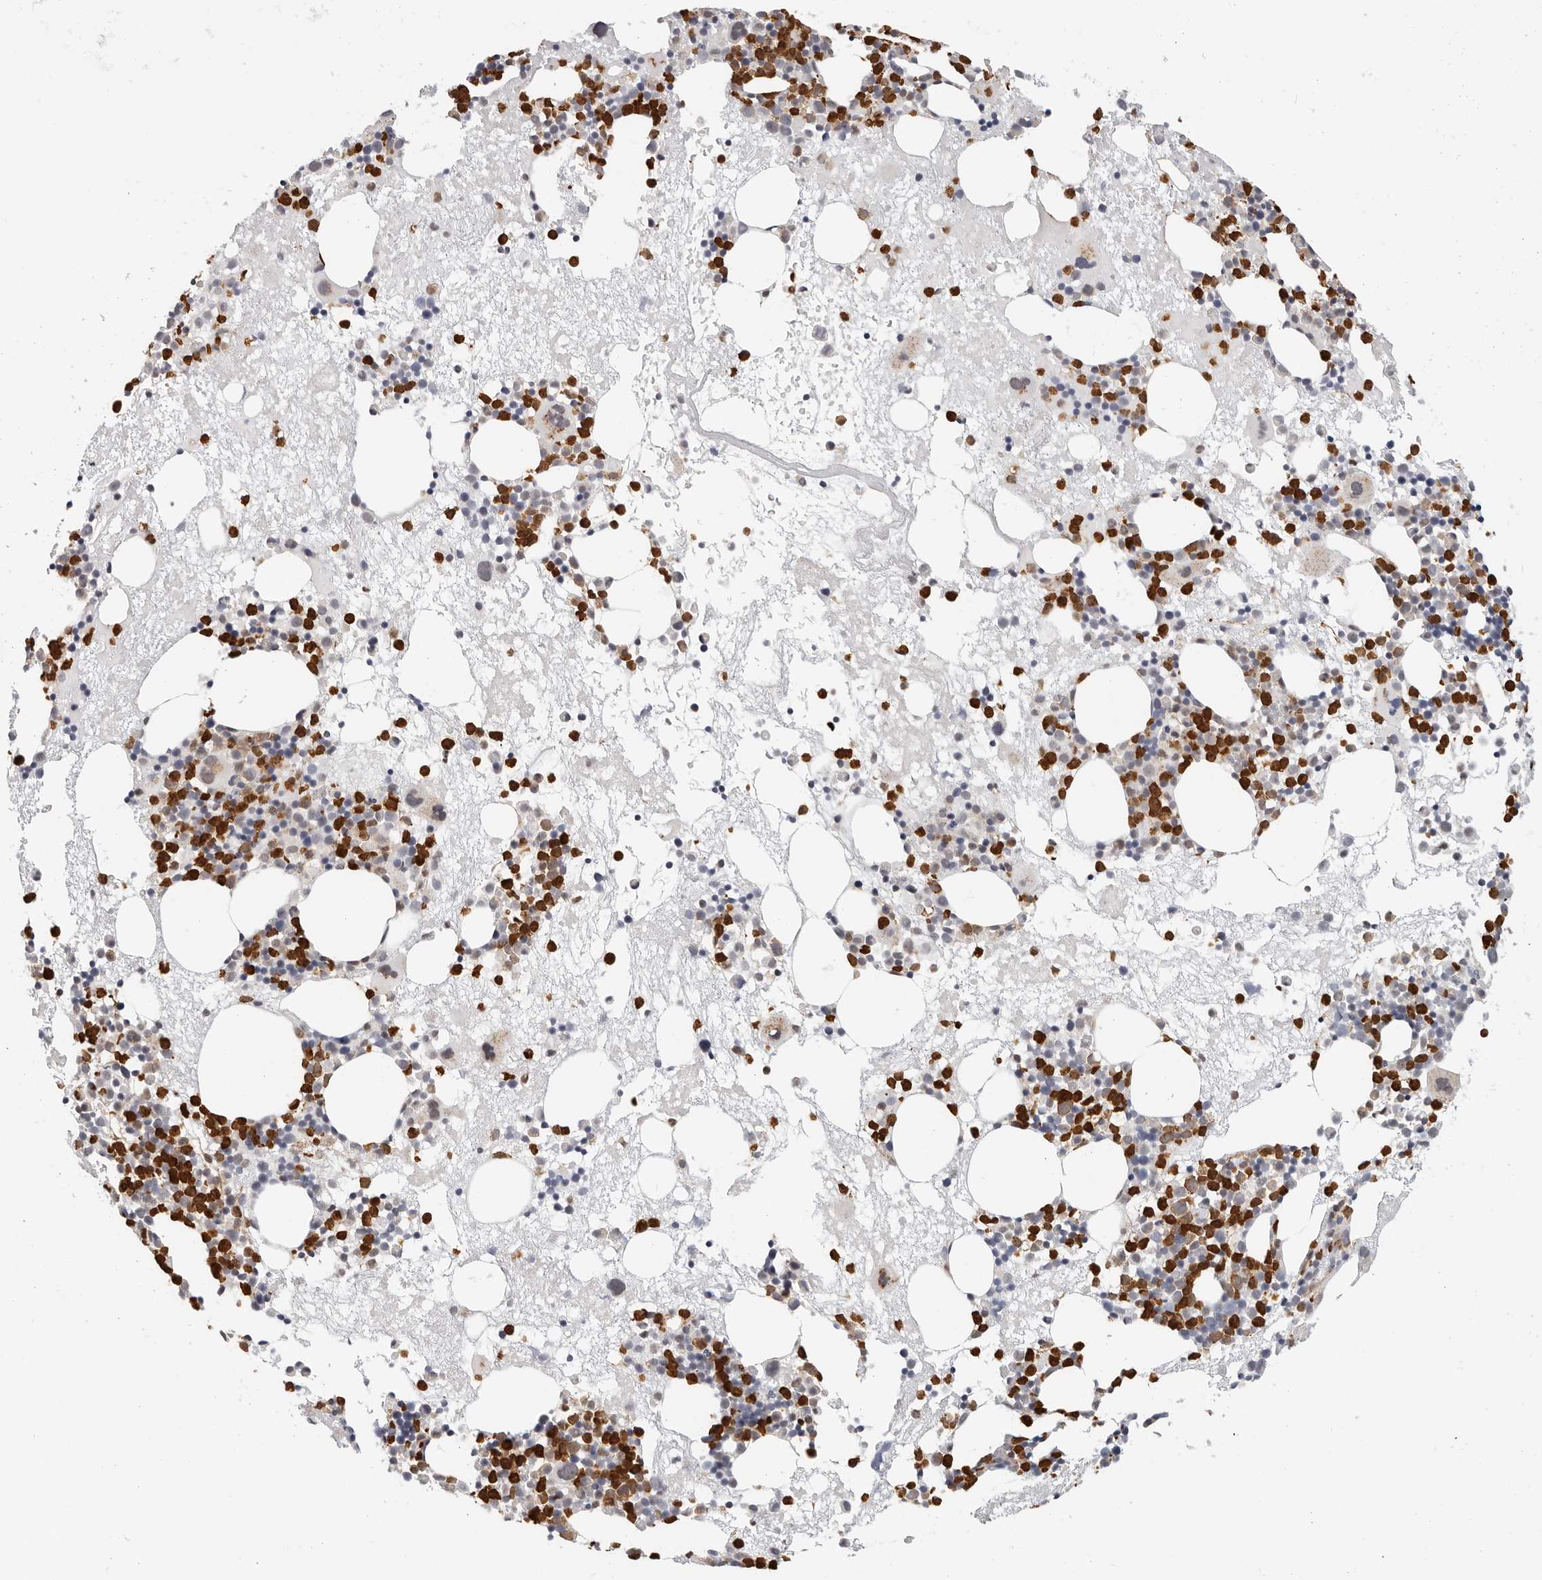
{"staining": {"intensity": "strong", "quantity": "25%-75%", "location": "cytoplasmic/membranous"}, "tissue": "bone marrow", "cell_type": "Hematopoietic cells", "image_type": "normal", "snomed": [{"axis": "morphology", "description": "Normal tissue, NOS"}, {"axis": "topography", "description": "Bone marrow"}], "caption": "Brown immunohistochemical staining in unremarkable human bone marrow displays strong cytoplasmic/membranous expression in approximately 25%-75% of hematopoietic cells.", "gene": "AFDN", "patient": {"sex": "male", "age": 50}}